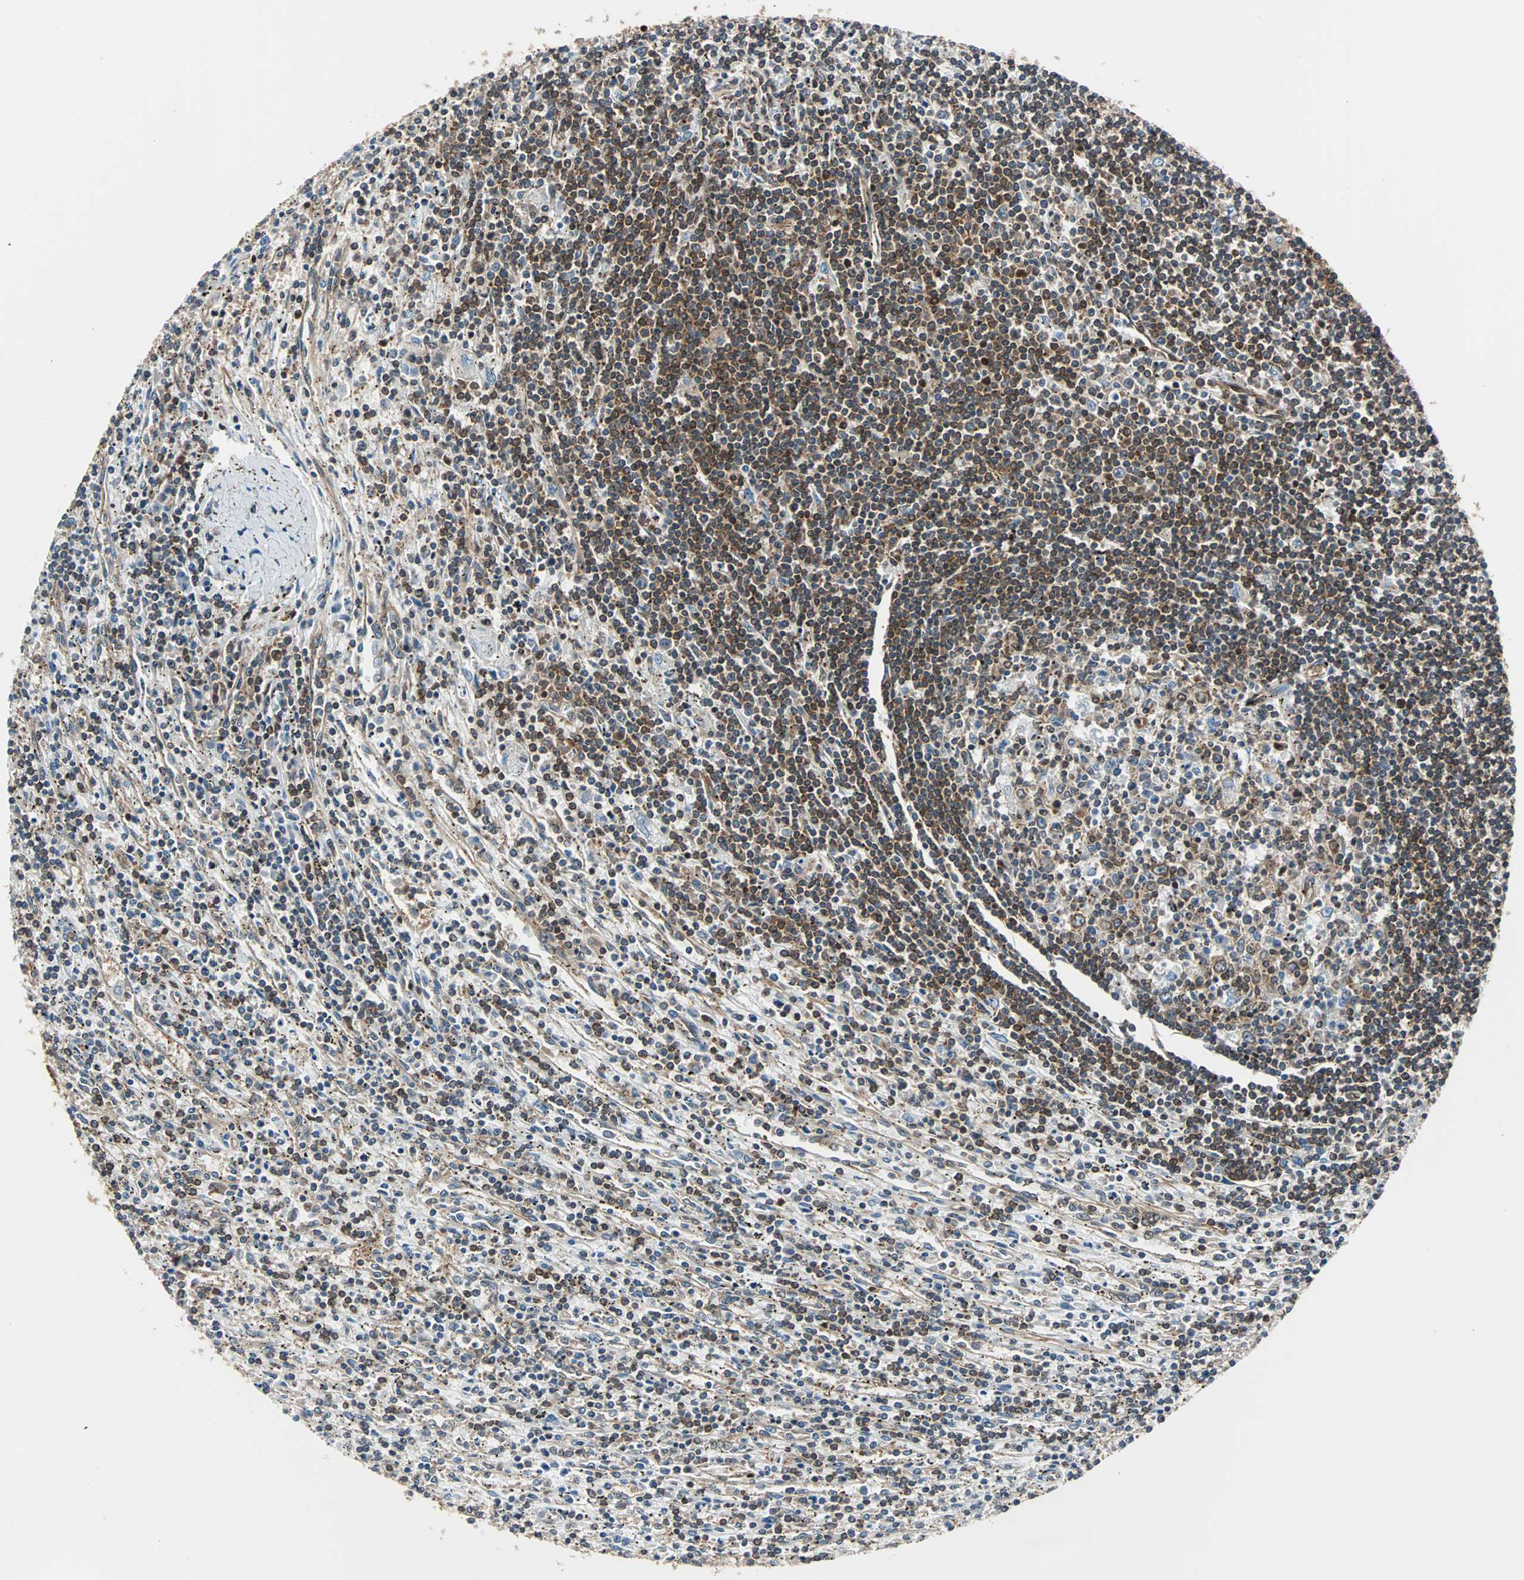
{"staining": {"intensity": "strong", "quantity": "25%-75%", "location": "cytoplasmic/membranous"}, "tissue": "lymphoma", "cell_type": "Tumor cells", "image_type": "cancer", "snomed": [{"axis": "morphology", "description": "Malignant lymphoma, non-Hodgkin's type, Low grade"}, {"axis": "topography", "description": "Spleen"}], "caption": "This is an image of immunohistochemistry (IHC) staining of lymphoma, which shows strong expression in the cytoplasmic/membranous of tumor cells.", "gene": "RELA", "patient": {"sex": "male", "age": 76}}